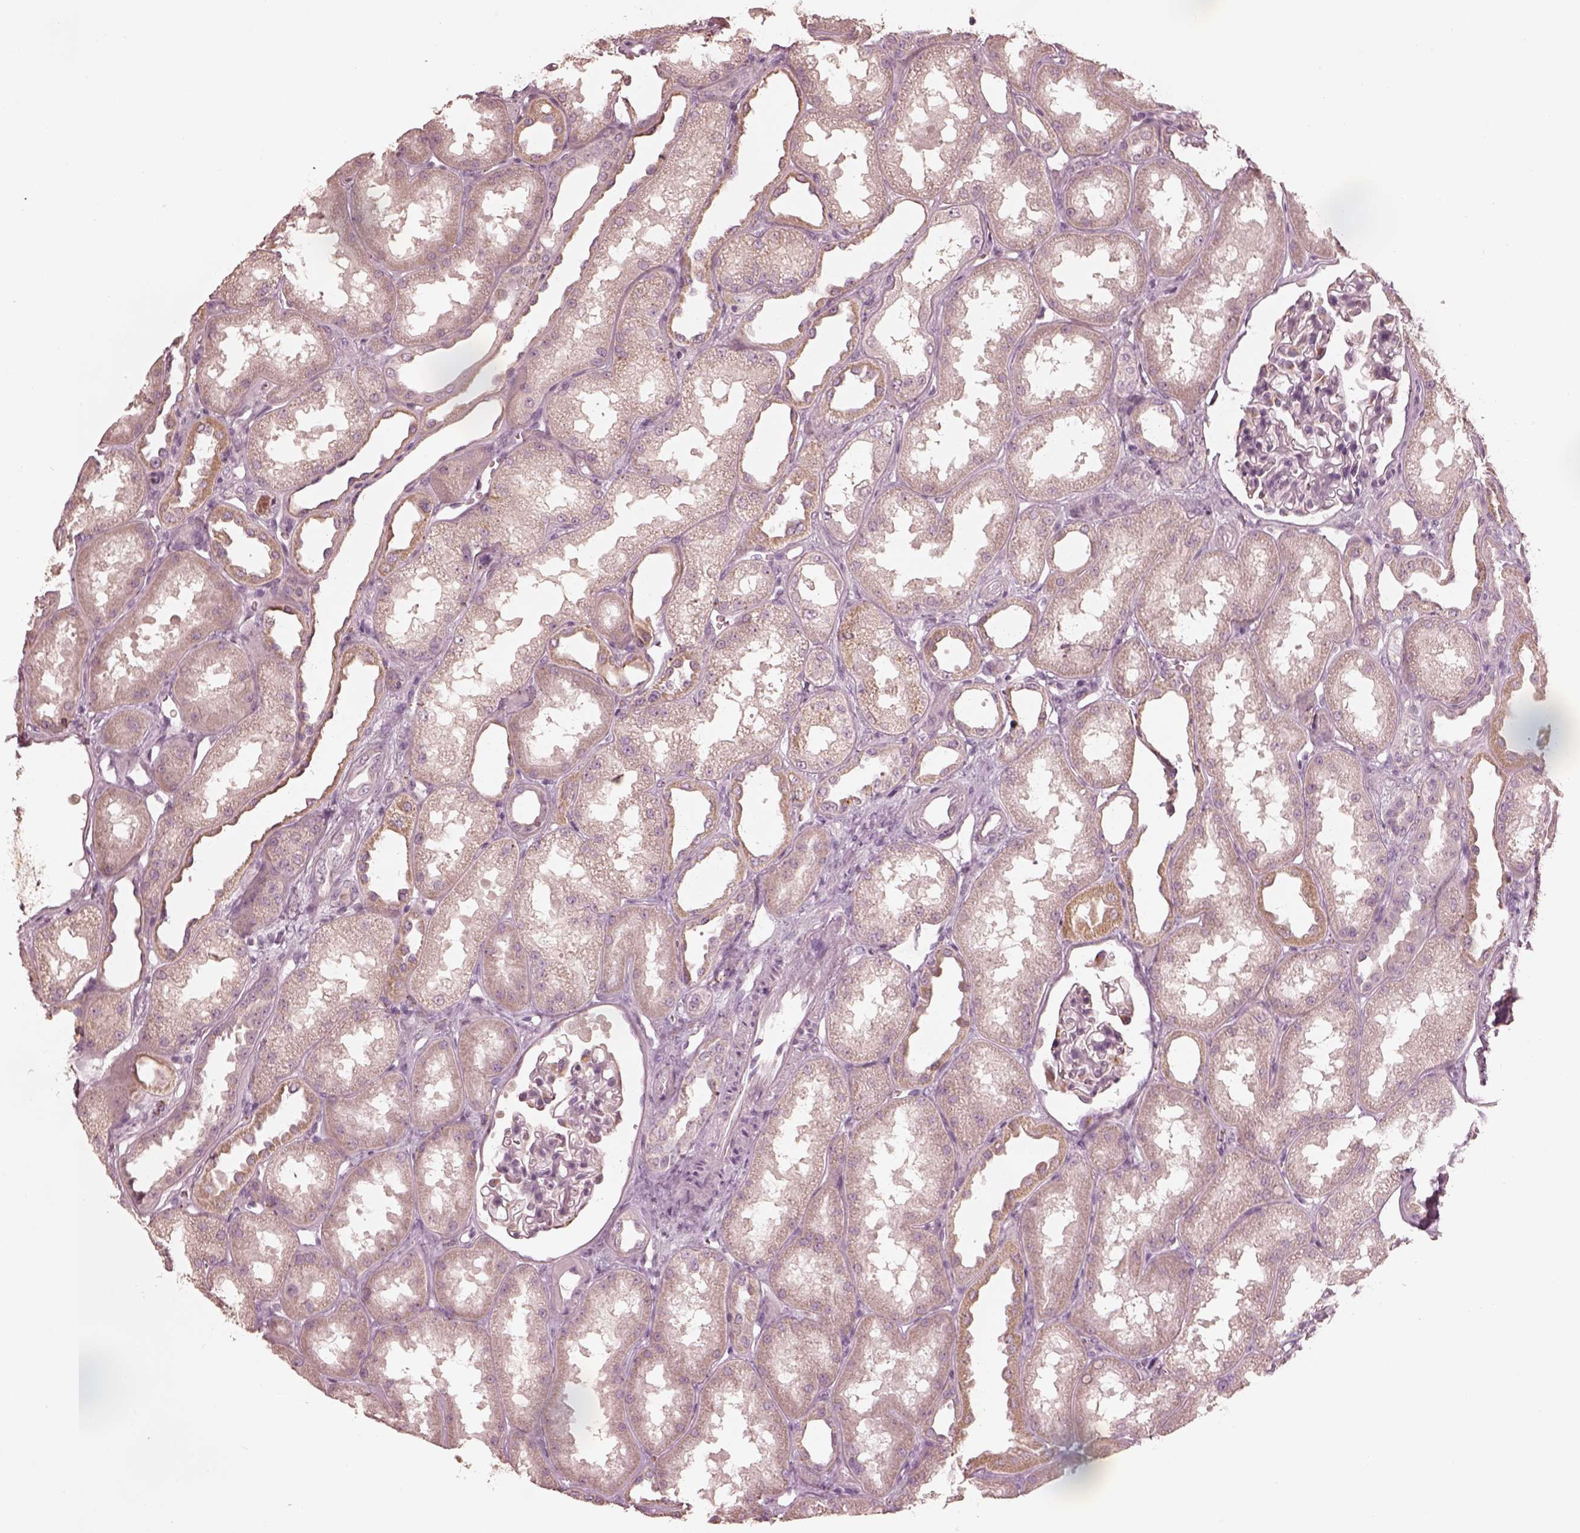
{"staining": {"intensity": "weak", "quantity": "<25%", "location": "cytoplasmic/membranous"}, "tissue": "kidney", "cell_type": "Cells in glomeruli", "image_type": "normal", "snomed": [{"axis": "morphology", "description": "Normal tissue, NOS"}, {"axis": "topography", "description": "Kidney"}], "caption": "Immunohistochemistry (IHC) histopathology image of normal human kidney stained for a protein (brown), which reveals no staining in cells in glomeruli.", "gene": "ANKLE1", "patient": {"sex": "male", "age": 61}}